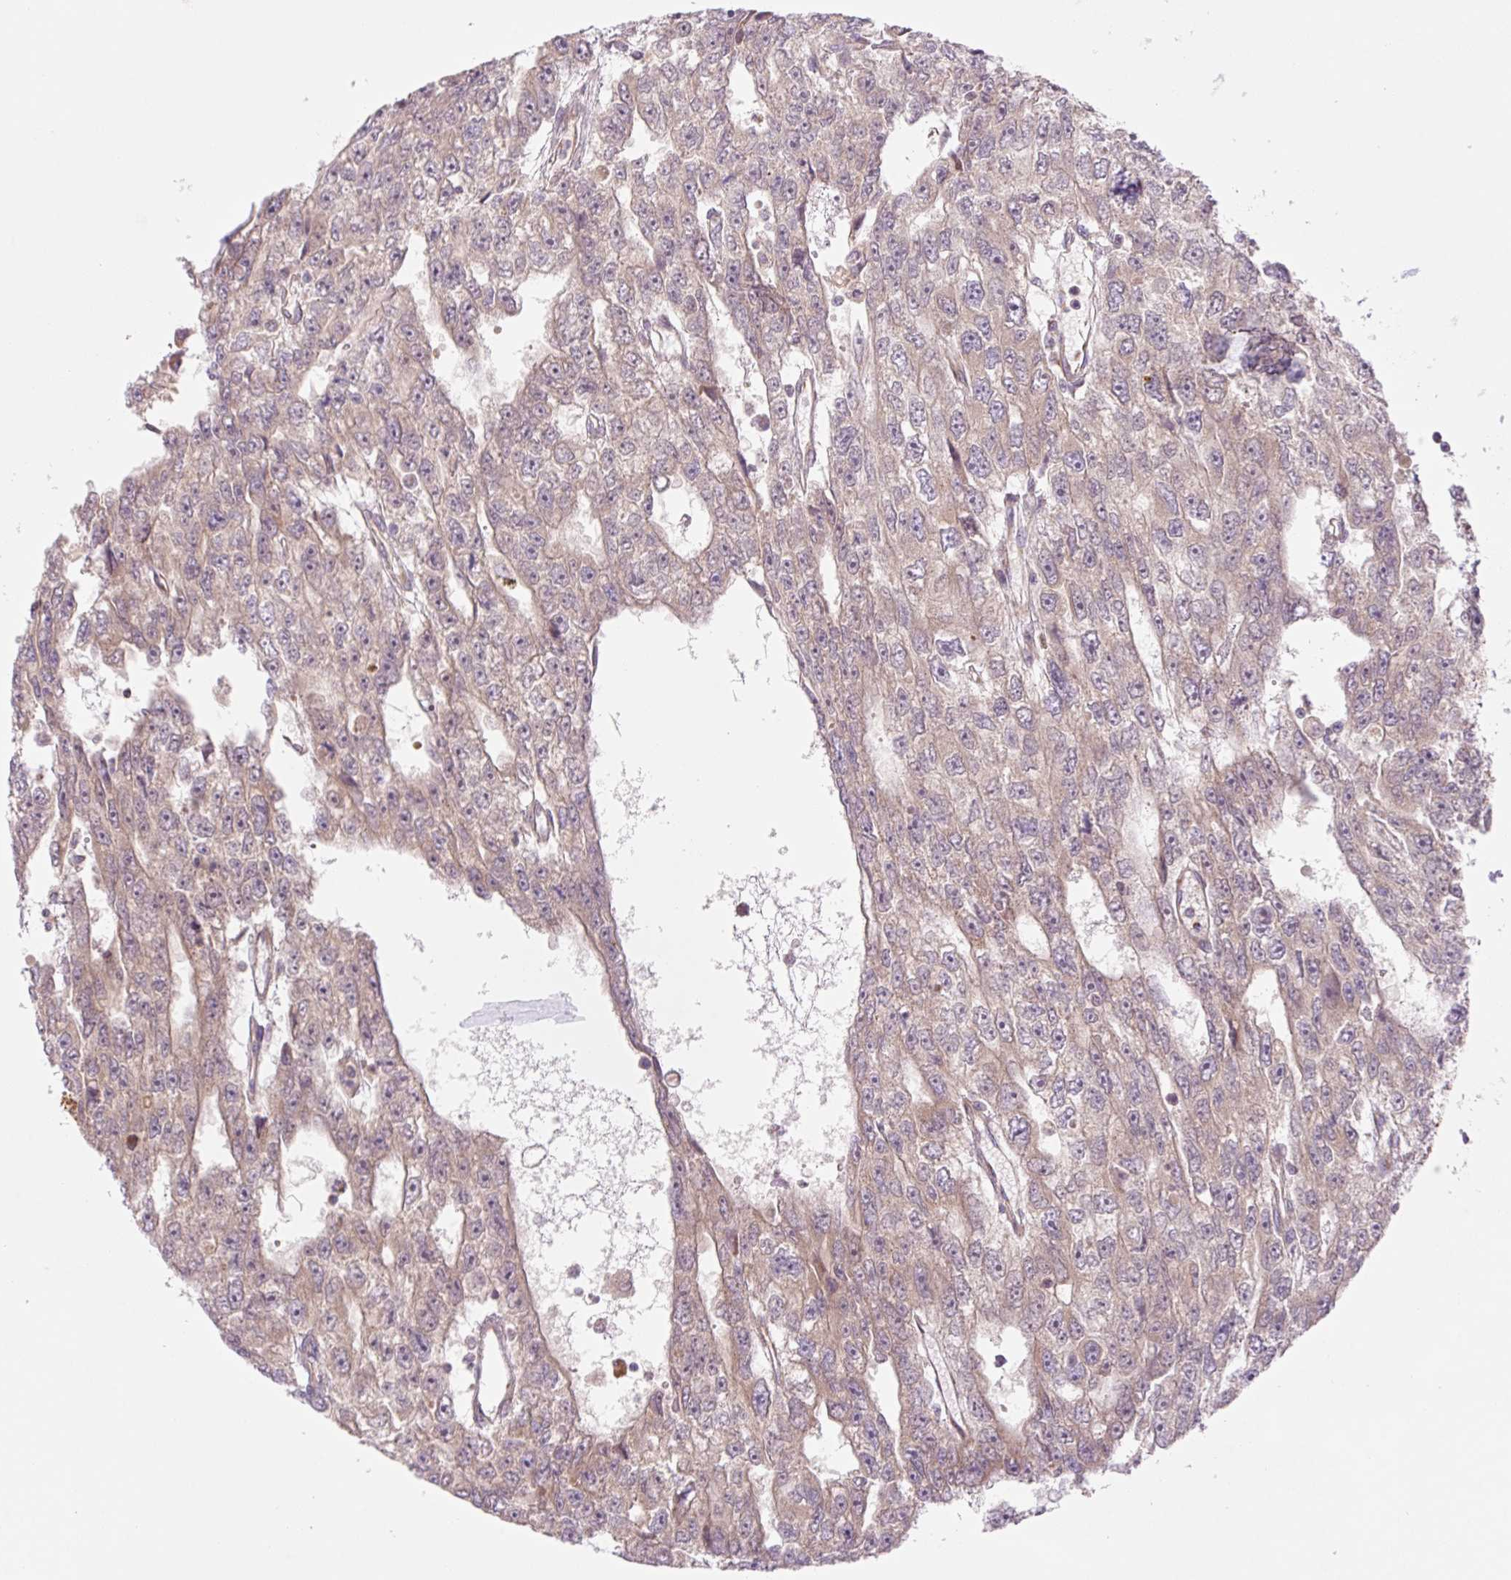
{"staining": {"intensity": "weak", "quantity": "<25%", "location": "cytoplasmic/membranous"}, "tissue": "testis cancer", "cell_type": "Tumor cells", "image_type": "cancer", "snomed": [{"axis": "morphology", "description": "Carcinoma, Embryonal, NOS"}, {"axis": "topography", "description": "Testis"}], "caption": "This is an immunohistochemistry histopathology image of testis cancer. There is no expression in tumor cells.", "gene": "GOSR2", "patient": {"sex": "male", "age": 20}}